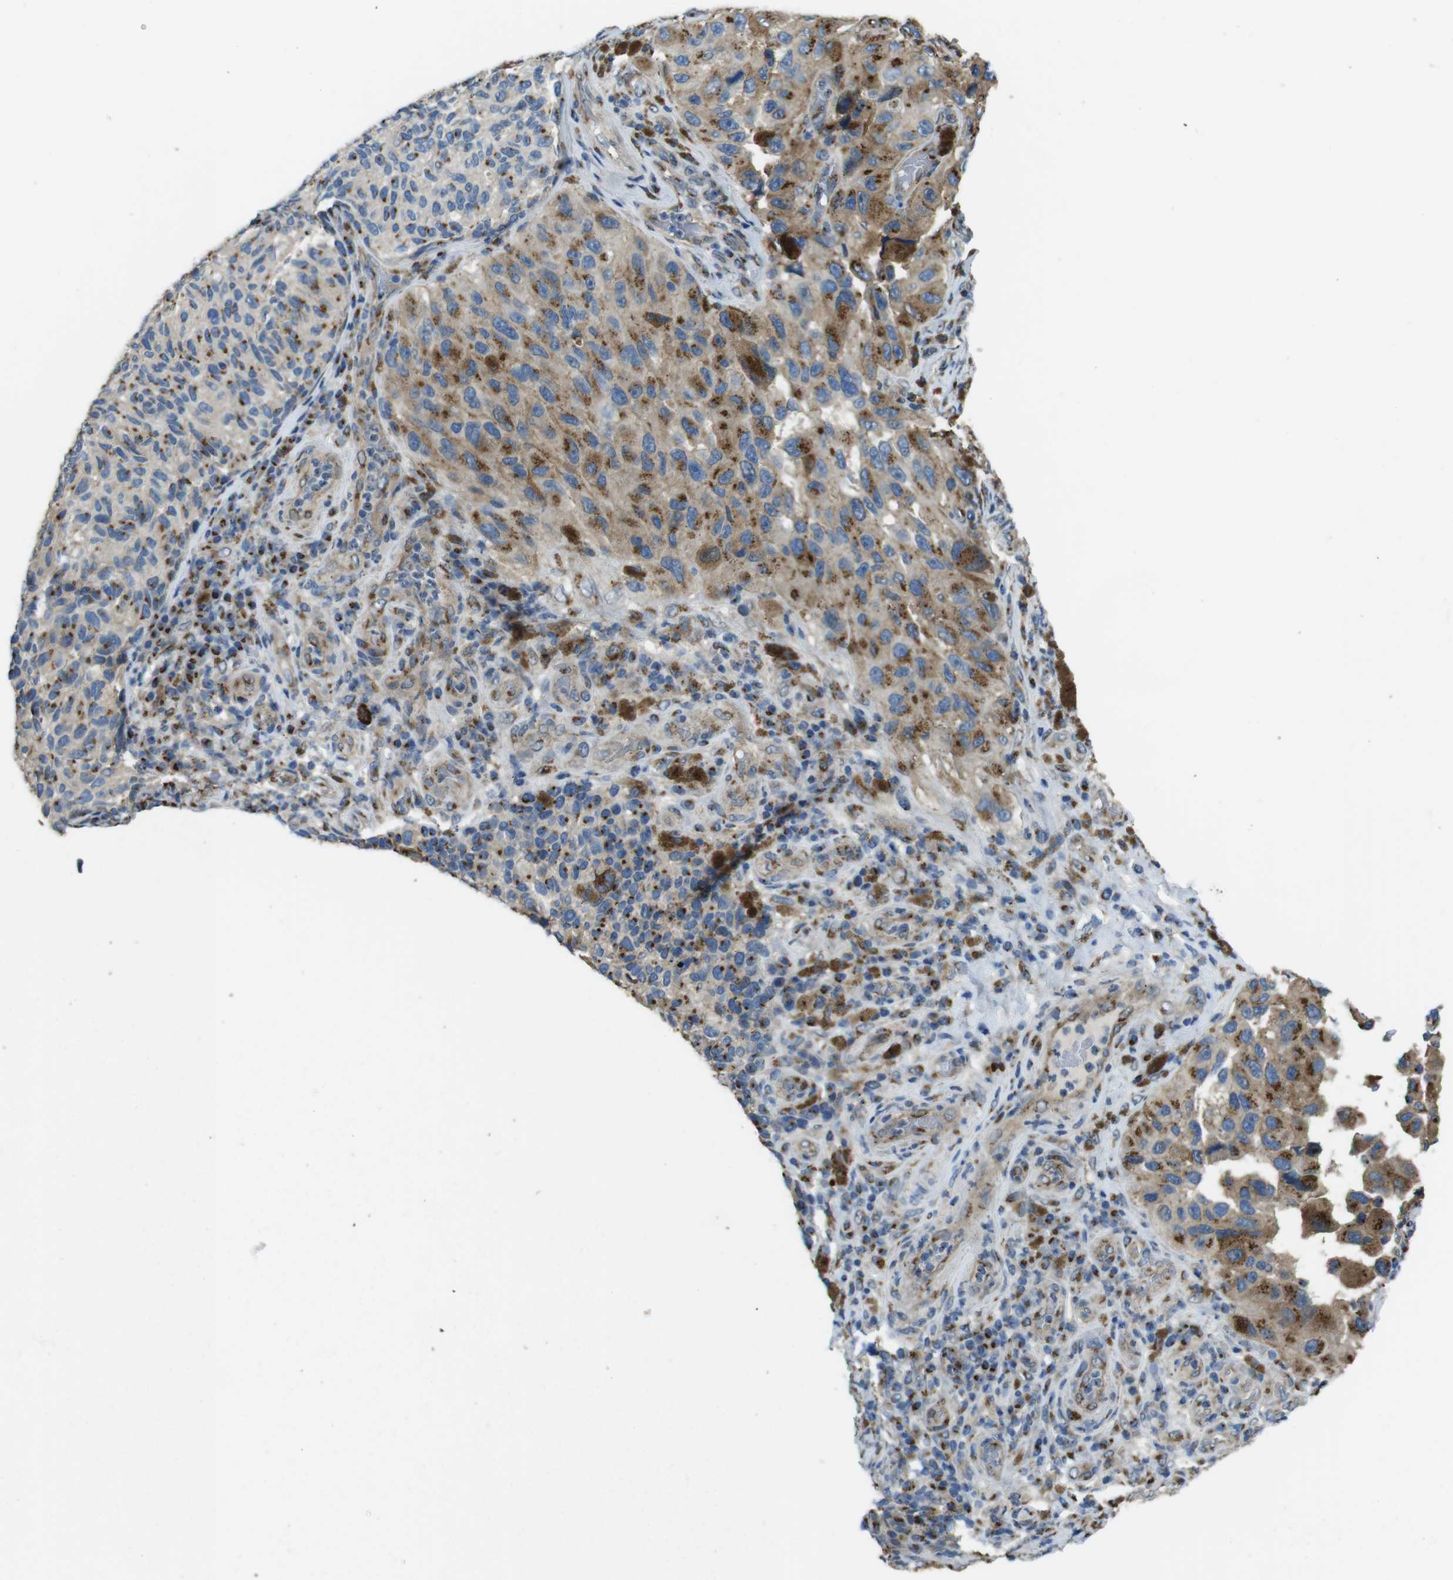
{"staining": {"intensity": "moderate", "quantity": "25%-75%", "location": "cytoplasmic/membranous"}, "tissue": "melanoma", "cell_type": "Tumor cells", "image_type": "cancer", "snomed": [{"axis": "morphology", "description": "Malignant melanoma, NOS"}, {"axis": "topography", "description": "Skin"}], "caption": "Moderate cytoplasmic/membranous staining is identified in about 25%-75% of tumor cells in melanoma.", "gene": "RAB6A", "patient": {"sex": "female", "age": 73}}